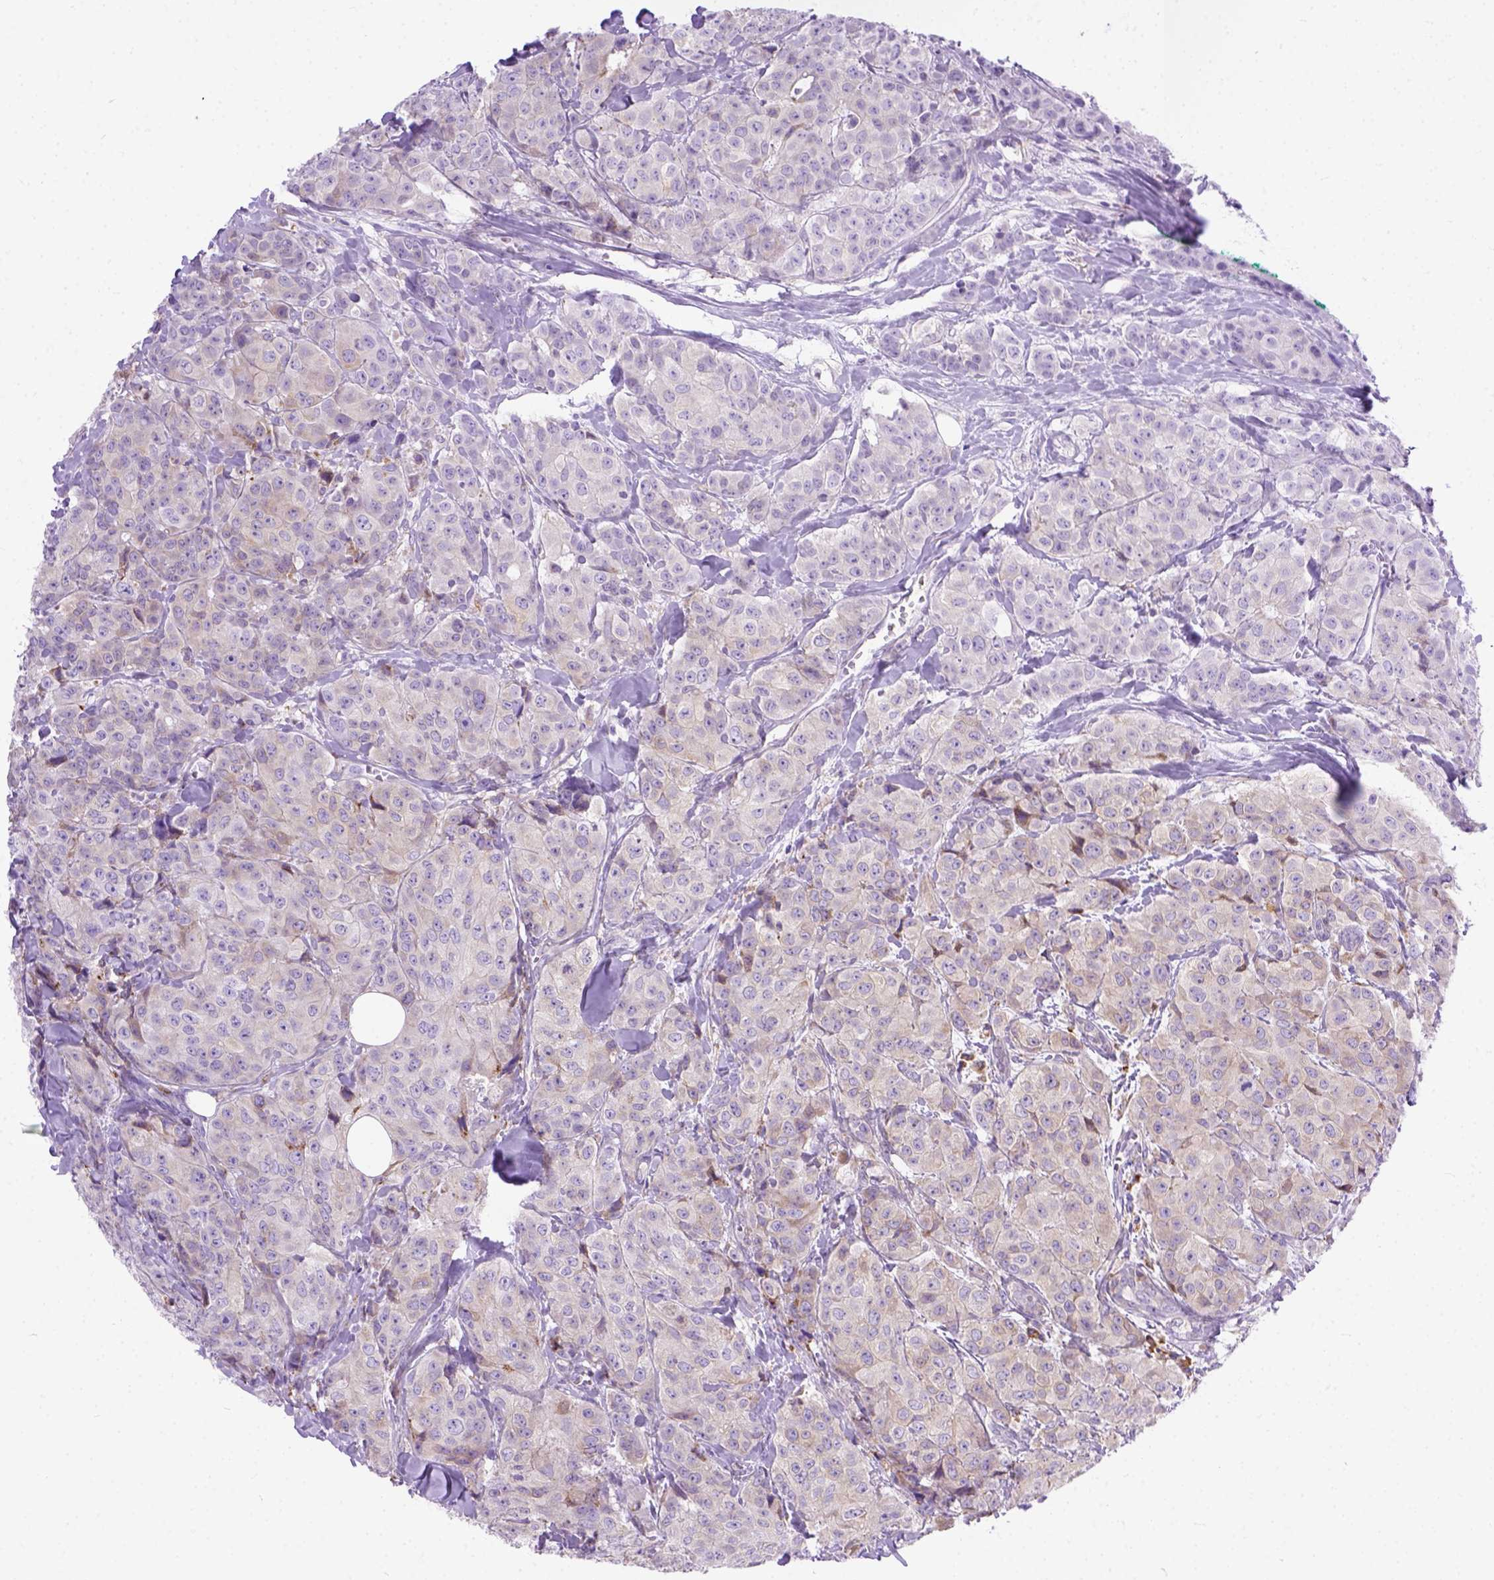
{"staining": {"intensity": "weak", "quantity": "25%-75%", "location": "cytoplasmic/membranous"}, "tissue": "breast cancer", "cell_type": "Tumor cells", "image_type": "cancer", "snomed": [{"axis": "morphology", "description": "Duct carcinoma"}, {"axis": "topography", "description": "Breast"}], "caption": "A micrograph showing weak cytoplasmic/membranous expression in approximately 25%-75% of tumor cells in infiltrating ductal carcinoma (breast), as visualized by brown immunohistochemical staining.", "gene": "PLK4", "patient": {"sex": "female", "age": 43}}